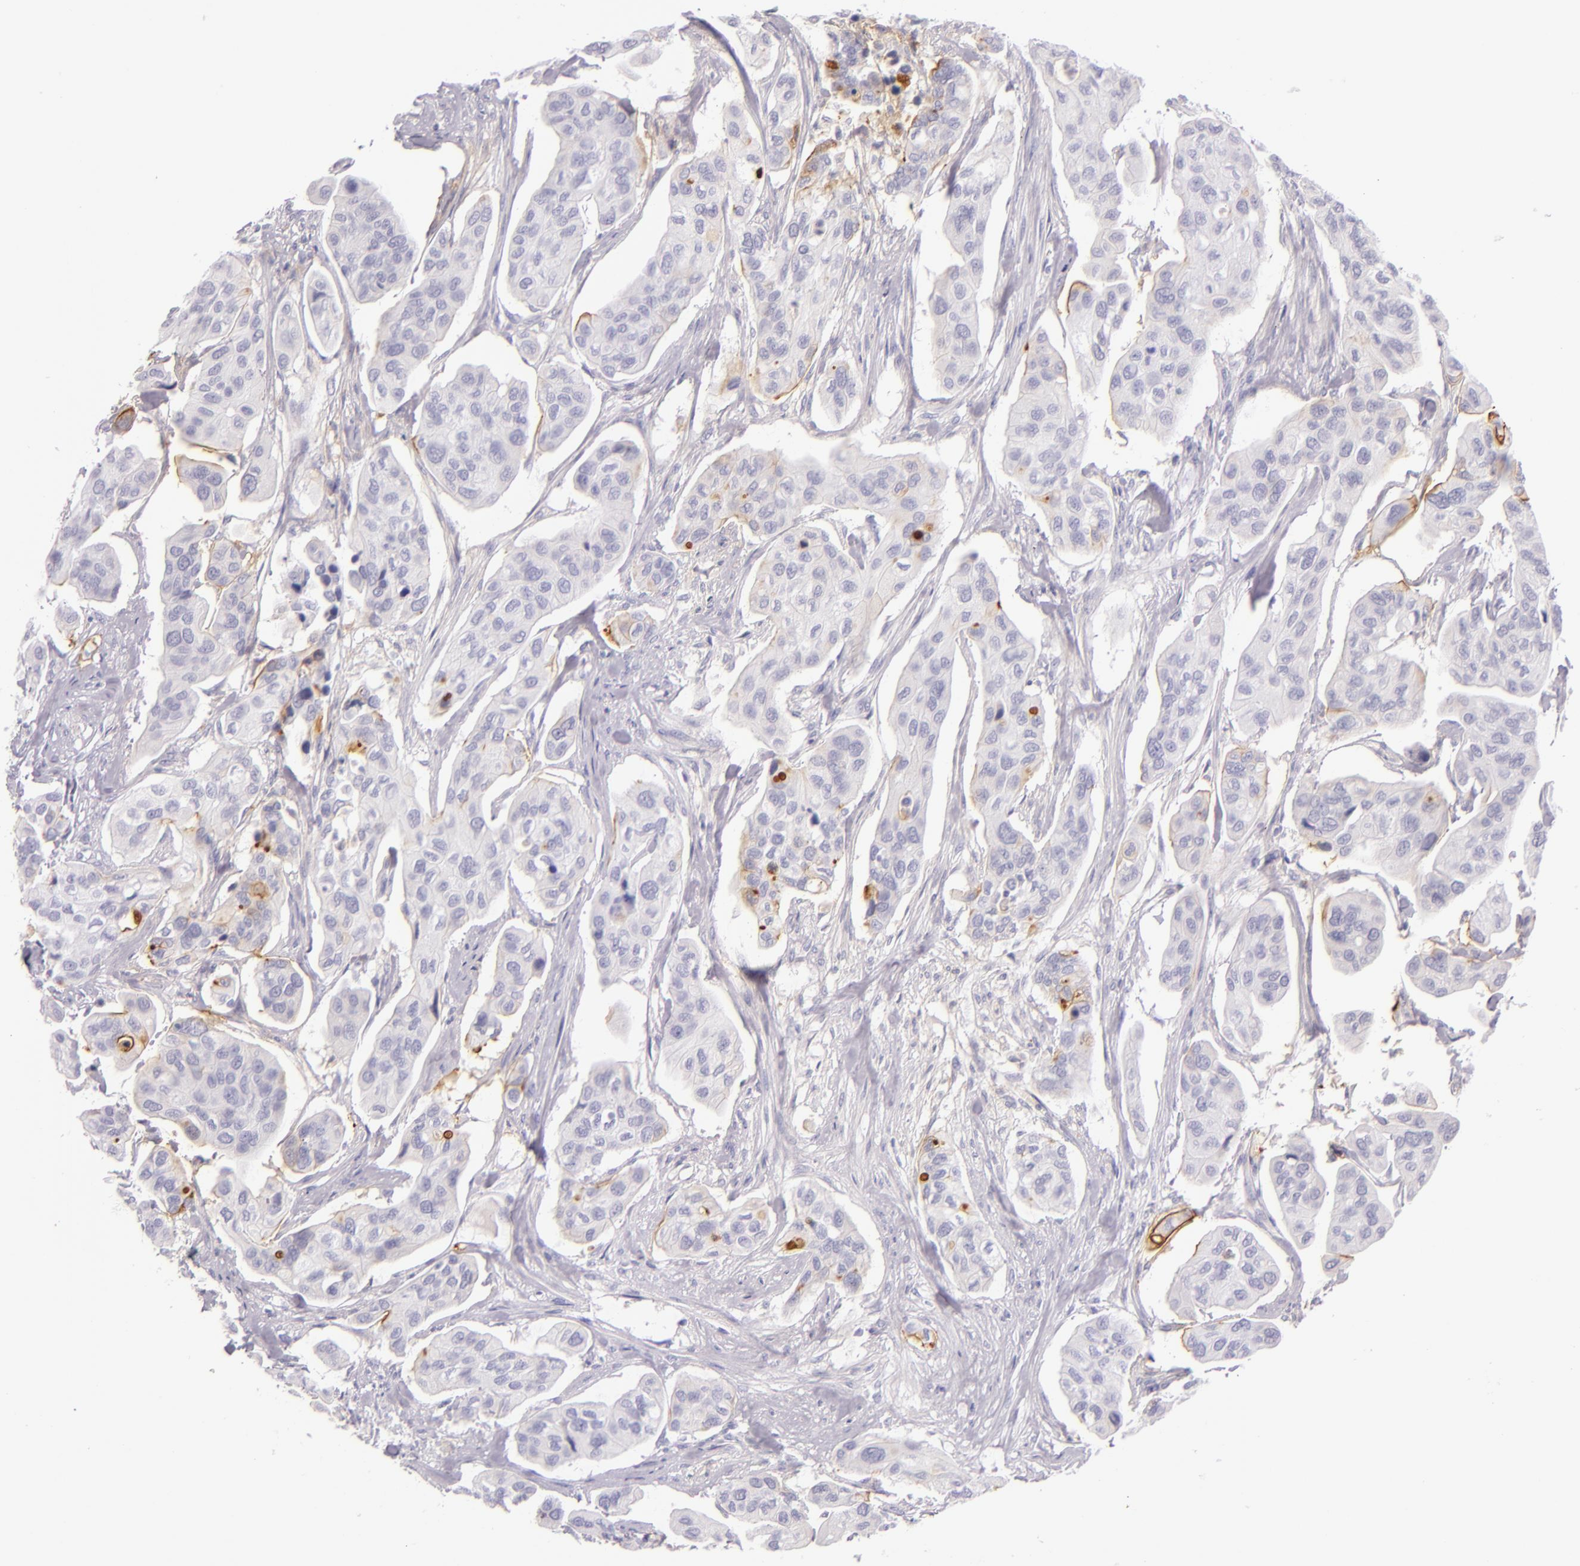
{"staining": {"intensity": "negative", "quantity": "none", "location": "none"}, "tissue": "urothelial cancer", "cell_type": "Tumor cells", "image_type": "cancer", "snomed": [{"axis": "morphology", "description": "Adenocarcinoma, NOS"}, {"axis": "topography", "description": "Urinary bladder"}], "caption": "Photomicrograph shows no protein expression in tumor cells of urothelial cancer tissue.", "gene": "ICAM1", "patient": {"sex": "male", "age": 61}}